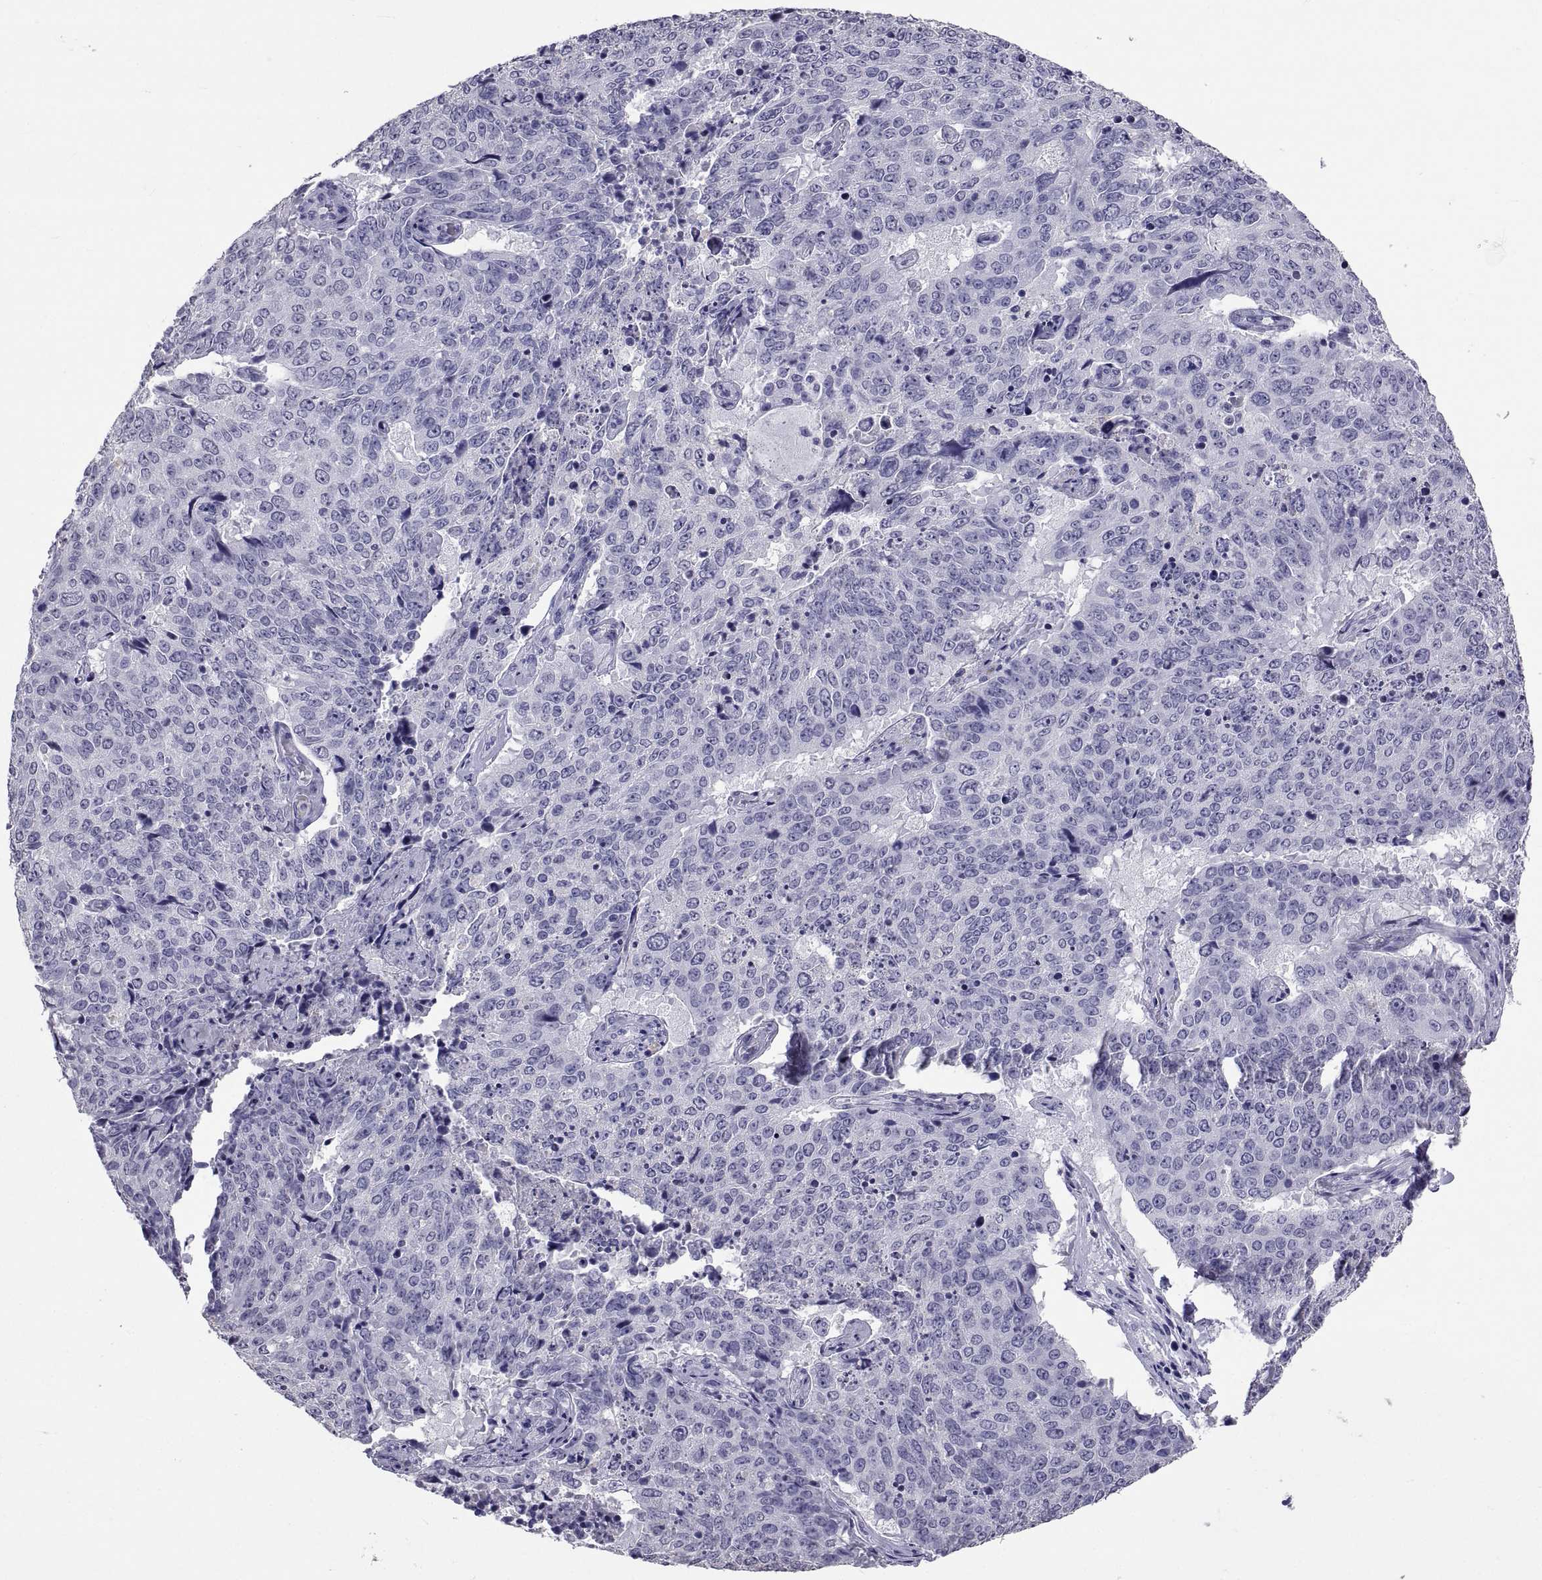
{"staining": {"intensity": "negative", "quantity": "none", "location": "none"}, "tissue": "lung cancer", "cell_type": "Tumor cells", "image_type": "cancer", "snomed": [{"axis": "morphology", "description": "Normal tissue, NOS"}, {"axis": "morphology", "description": "Squamous cell carcinoma, NOS"}, {"axis": "topography", "description": "Bronchus"}, {"axis": "topography", "description": "Lung"}], "caption": "This is an immunohistochemistry histopathology image of lung cancer. There is no expression in tumor cells.", "gene": "TGFBR3L", "patient": {"sex": "male", "age": 64}}